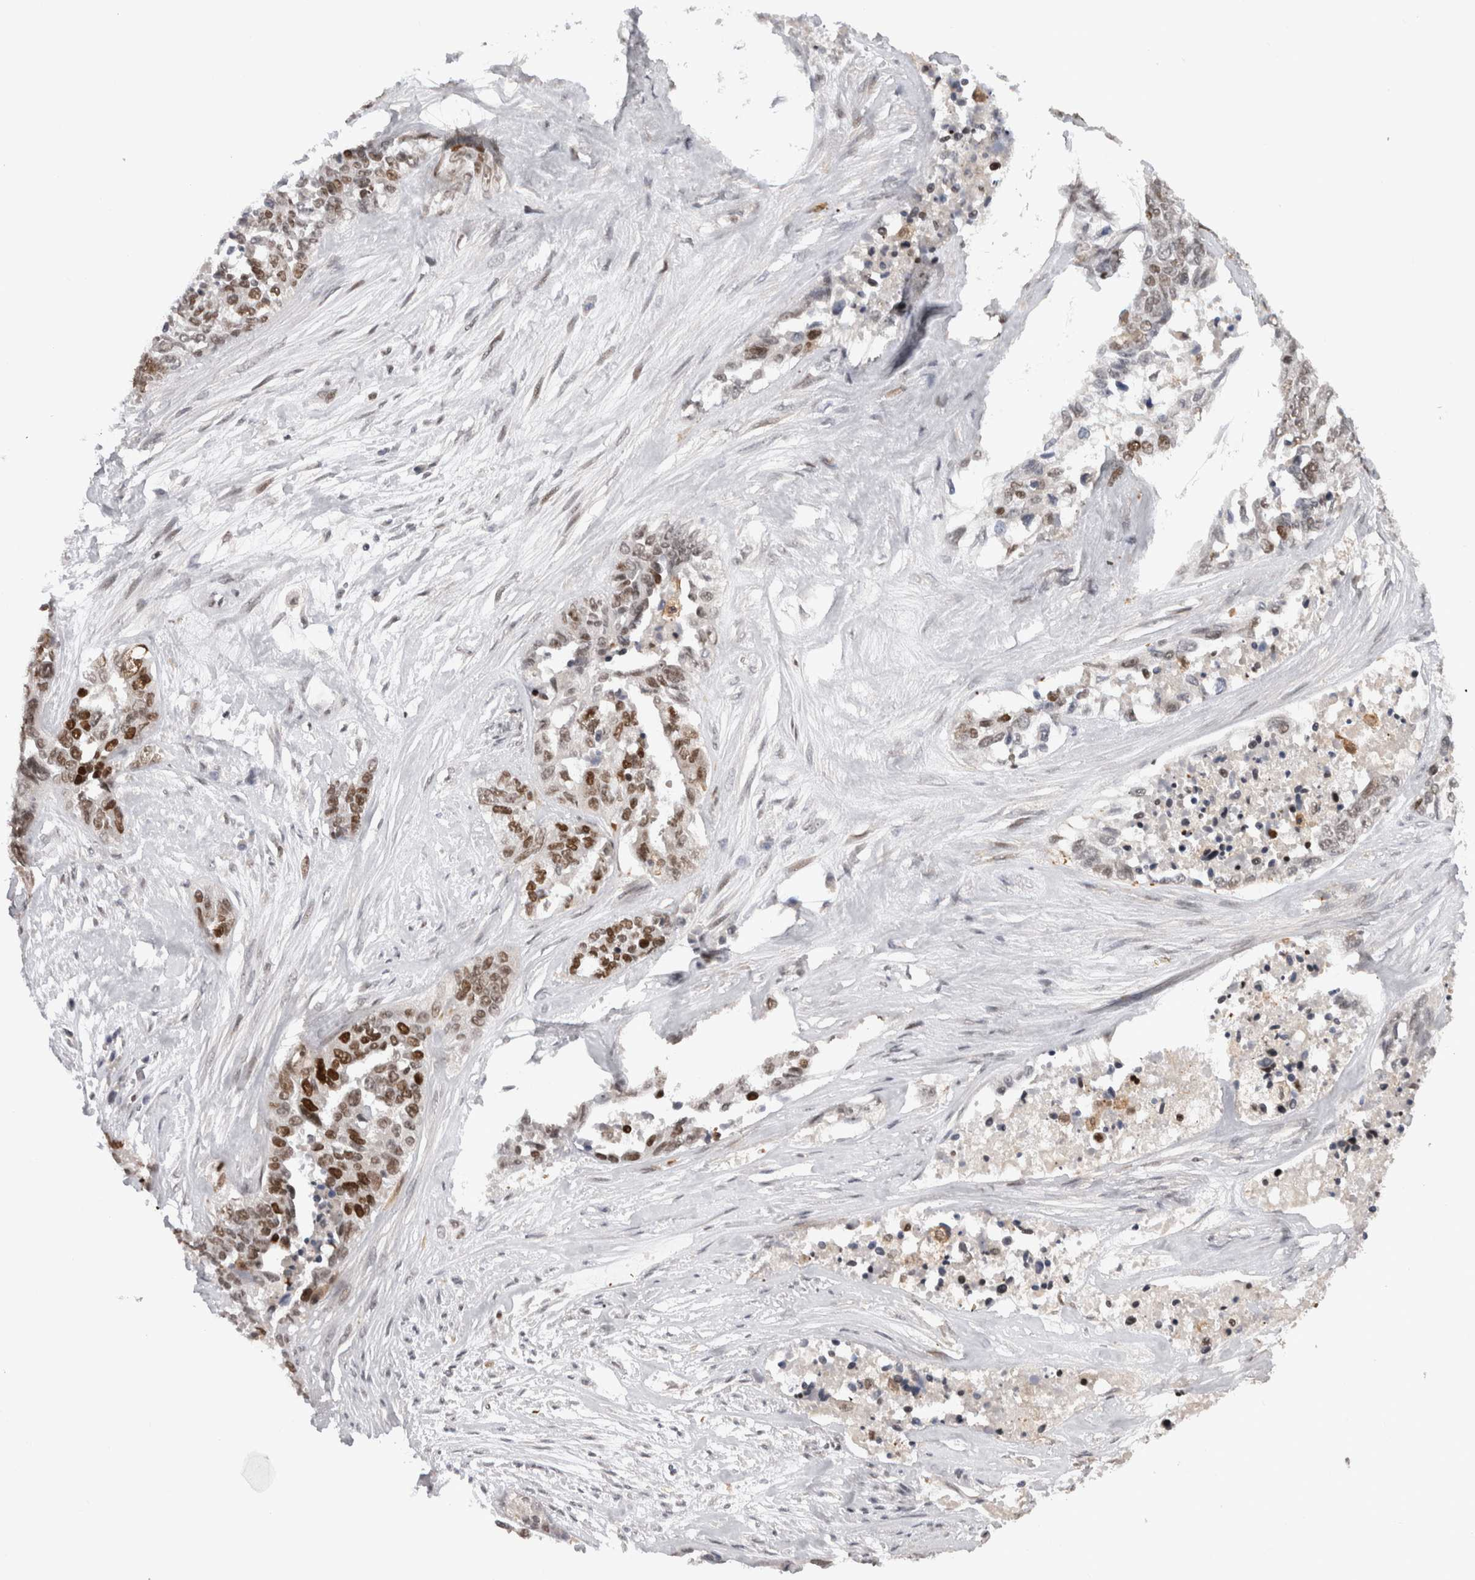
{"staining": {"intensity": "moderate", "quantity": ">75%", "location": "nuclear"}, "tissue": "ovarian cancer", "cell_type": "Tumor cells", "image_type": "cancer", "snomed": [{"axis": "morphology", "description": "Cystadenocarcinoma, serous, NOS"}, {"axis": "topography", "description": "Ovary"}], "caption": "Immunohistochemical staining of human ovarian cancer (serous cystadenocarcinoma) reveals medium levels of moderate nuclear protein positivity in approximately >75% of tumor cells. (DAB (3,3'-diaminobenzidine) = brown stain, brightfield microscopy at high magnification).", "gene": "ZNF521", "patient": {"sex": "female", "age": 44}}